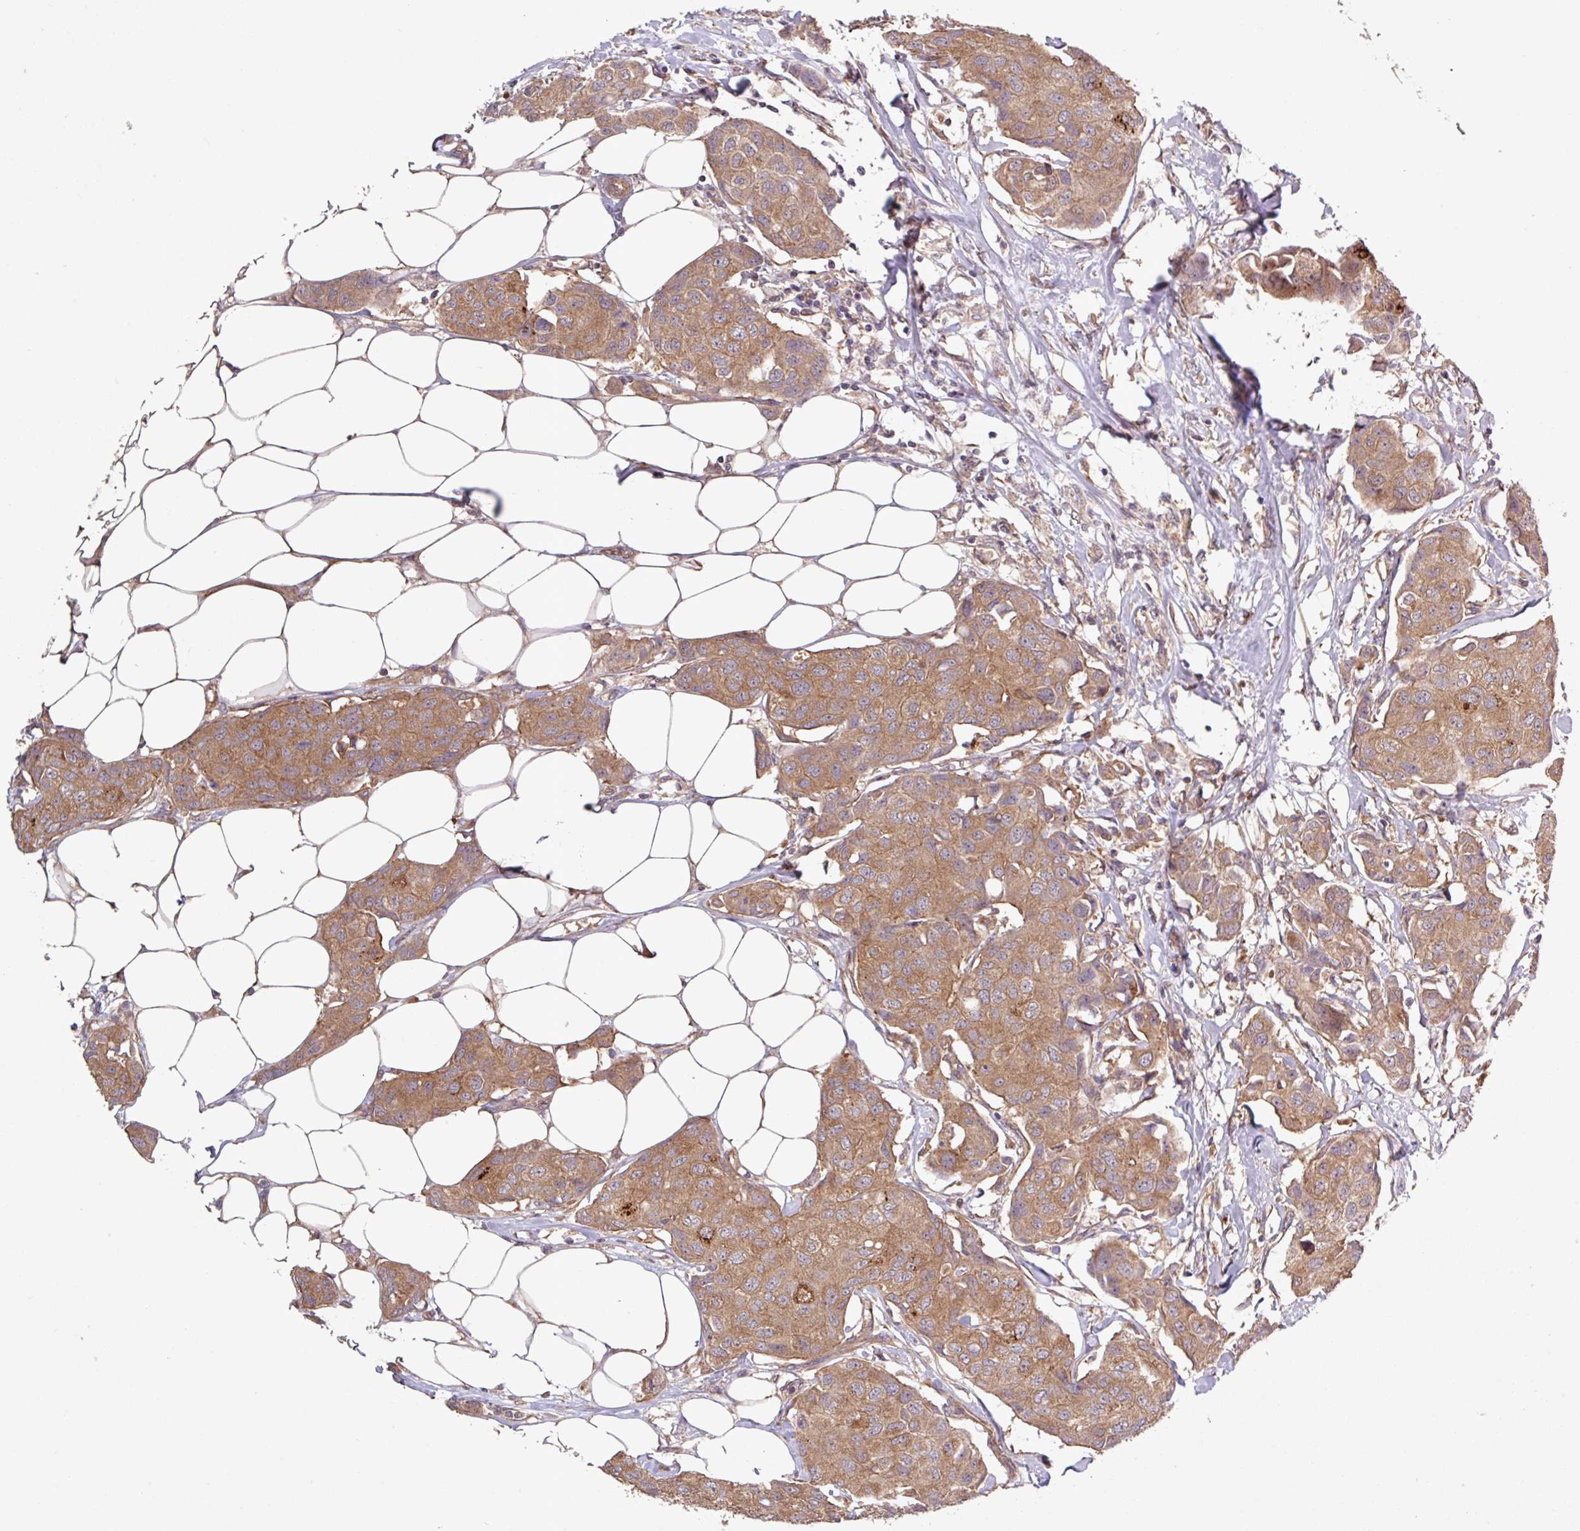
{"staining": {"intensity": "moderate", "quantity": ">75%", "location": "cytoplasmic/membranous"}, "tissue": "breast cancer", "cell_type": "Tumor cells", "image_type": "cancer", "snomed": [{"axis": "morphology", "description": "Duct carcinoma"}, {"axis": "topography", "description": "Breast"}, {"axis": "topography", "description": "Lymph node"}], "caption": "Breast cancer (intraductal carcinoma) stained with DAB immunohistochemistry (IHC) displays medium levels of moderate cytoplasmic/membranous staining in approximately >75% of tumor cells.", "gene": "TRABD2A", "patient": {"sex": "female", "age": 80}}